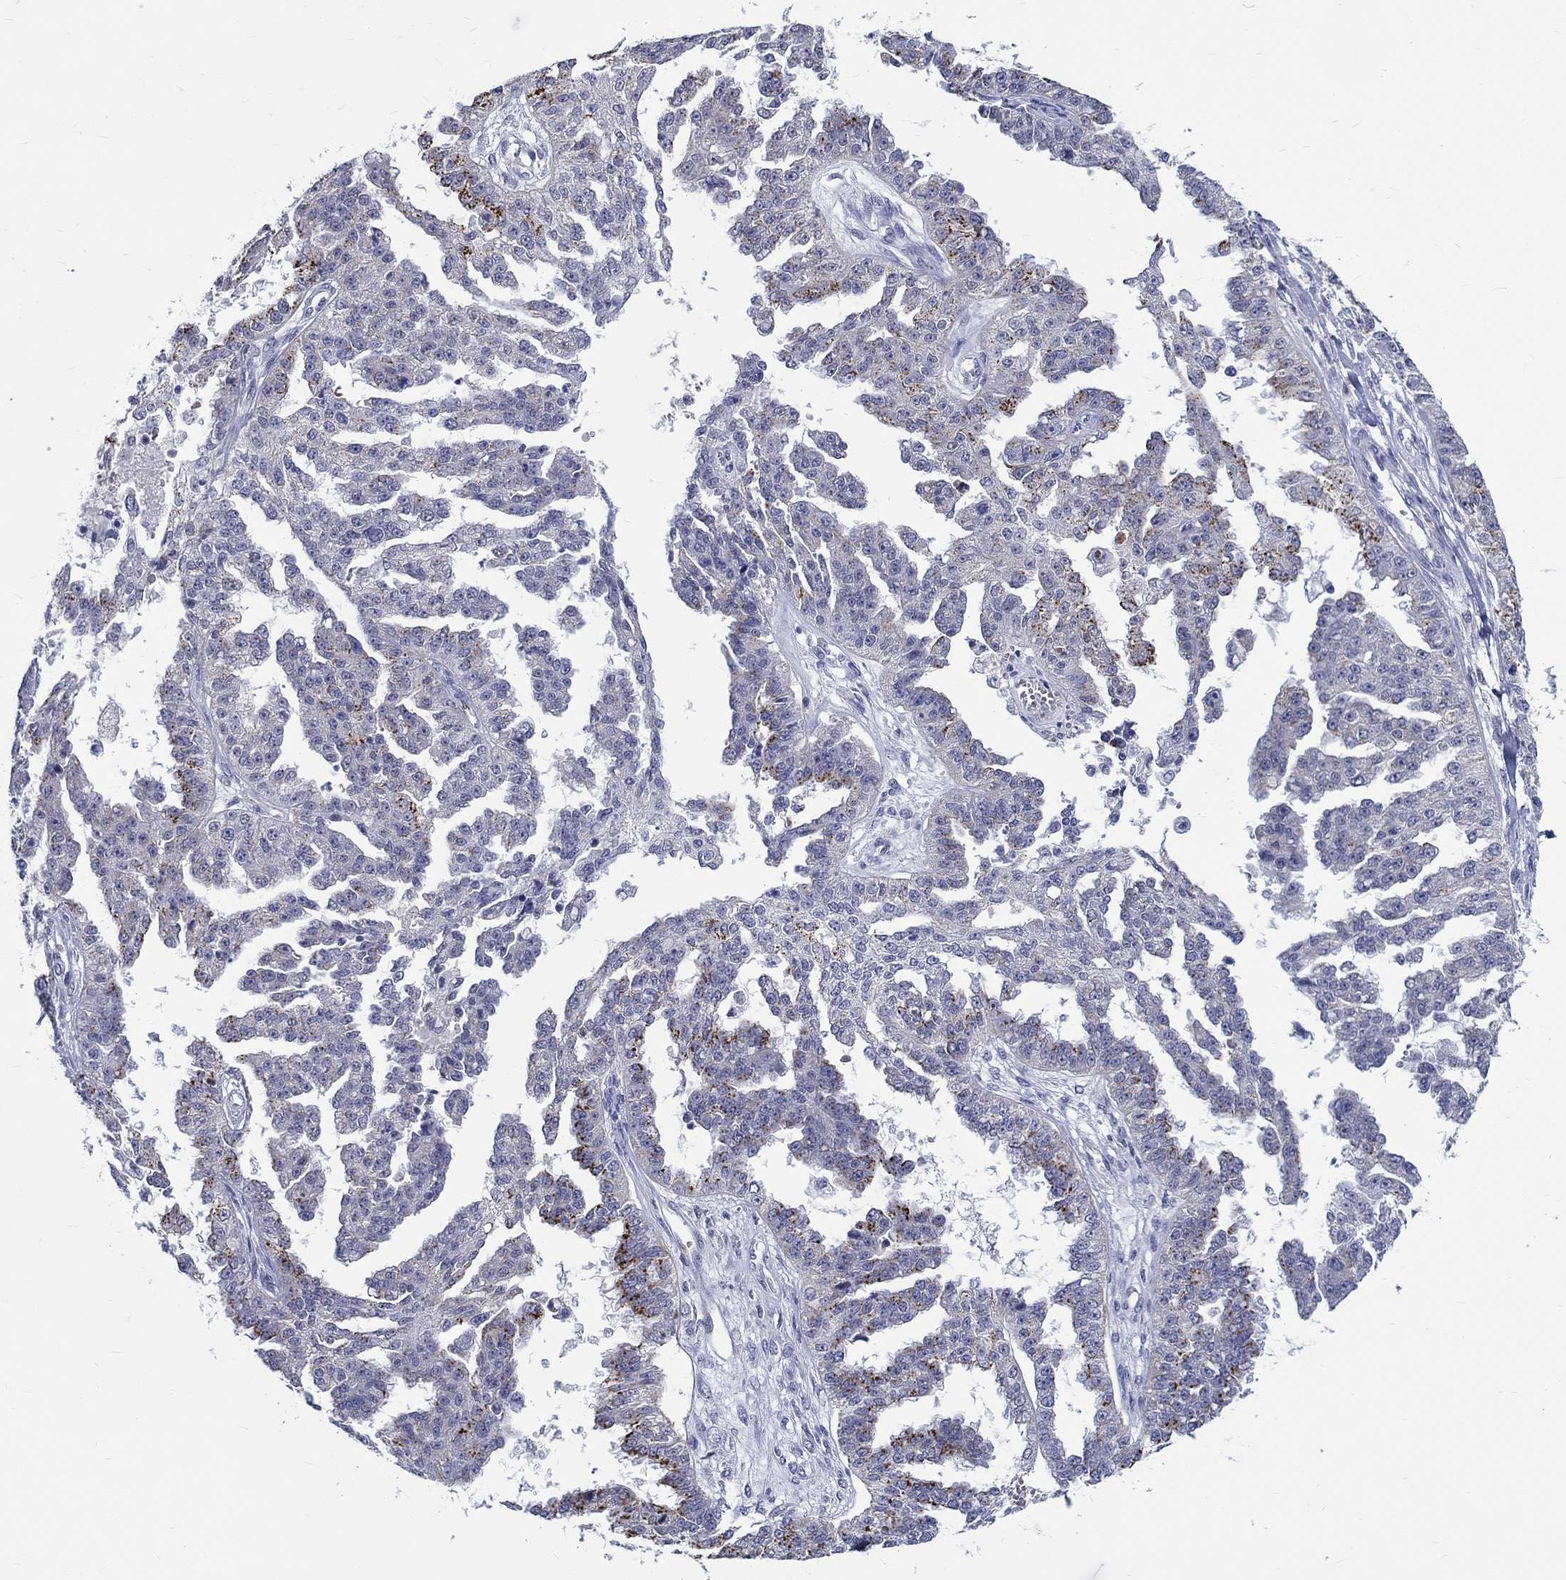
{"staining": {"intensity": "strong", "quantity": "<25%", "location": "cytoplasmic/membranous"}, "tissue": "ovarian cancer", "cell_type": "Tumor cells", "image_type": "cancer", "snomed": [{"axis": "morphology", "description": "Cystadenocarcinoma, serous, NOS"}, {"axis": "topography", "description": "Ovary"}], "caption": "IHC image of neoplastic tissue: human serous cystadenocarcinoma (ovarian) stained using IHC exhibits medium levels of strong protein expression localized specifically in the cytoplasmic/membranous of tumor cells, appearing as a cytoplasmic/membranous brown color.", "gene": "ST6GALNAC1", "patient": {"sex": "female", "age": 58}}